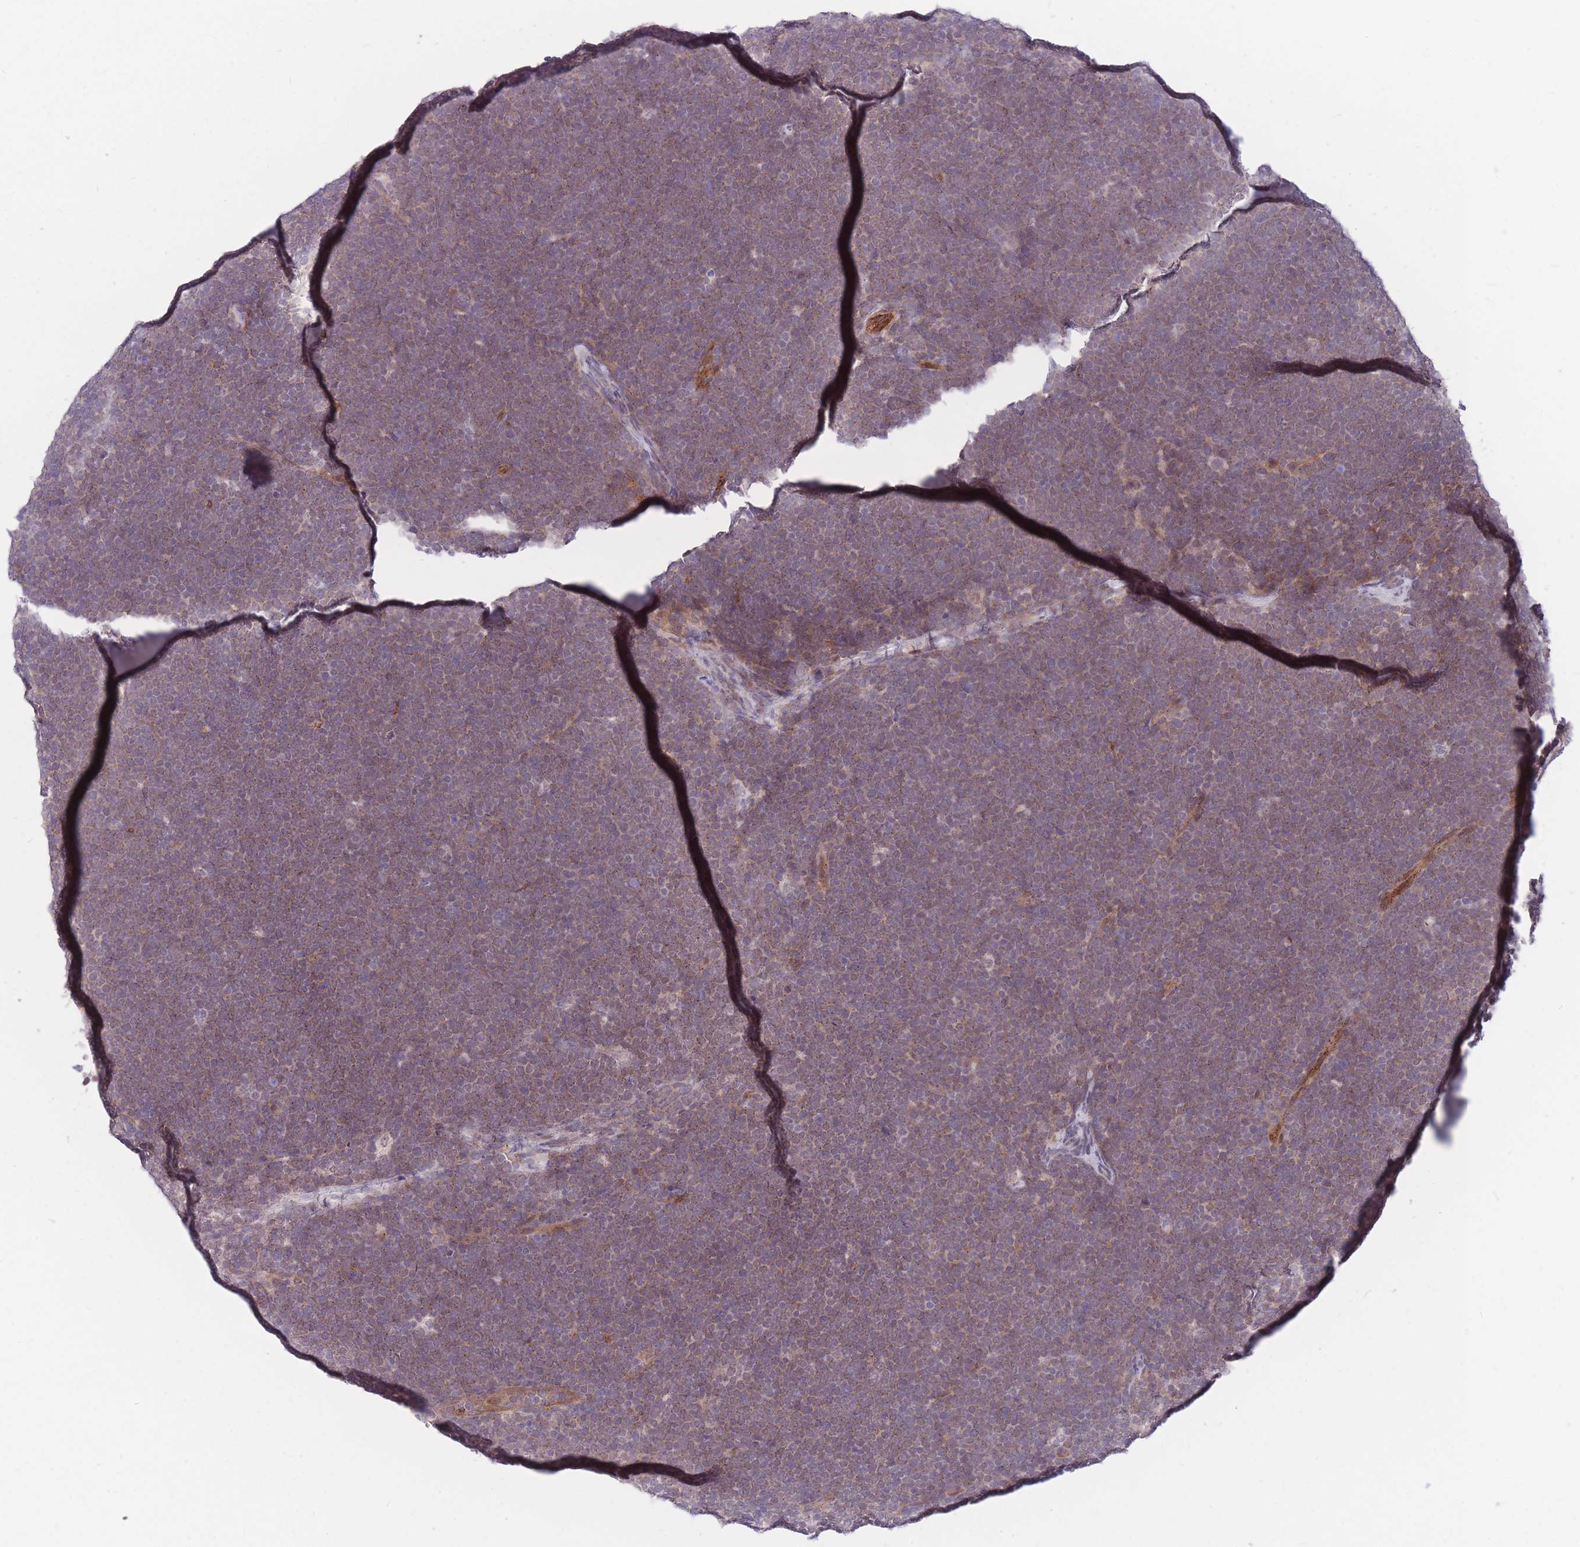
{"staining": {"intensity": "weak", "quantity": "25%-75%", "location": "cytoplasmic/membranous"}, "tissue": "lymphoma", "cell_type": "Tumor cells", "image_type": "cancer", "snomed": [{"axis": "morphology", "description": "Malignant lymphoma, non-Hodgkin's type, High grade"}, {"axis": "topography", "description": "Lymph node"}], "caption": "Lymphoma was stained to show a protein in brown. There is low levels of weak cytoplasmic/membranous positivity in about 25%-75% of tumor cells.", "gene": "TCF20", "patient": {"sex": "male", "age": 13}}